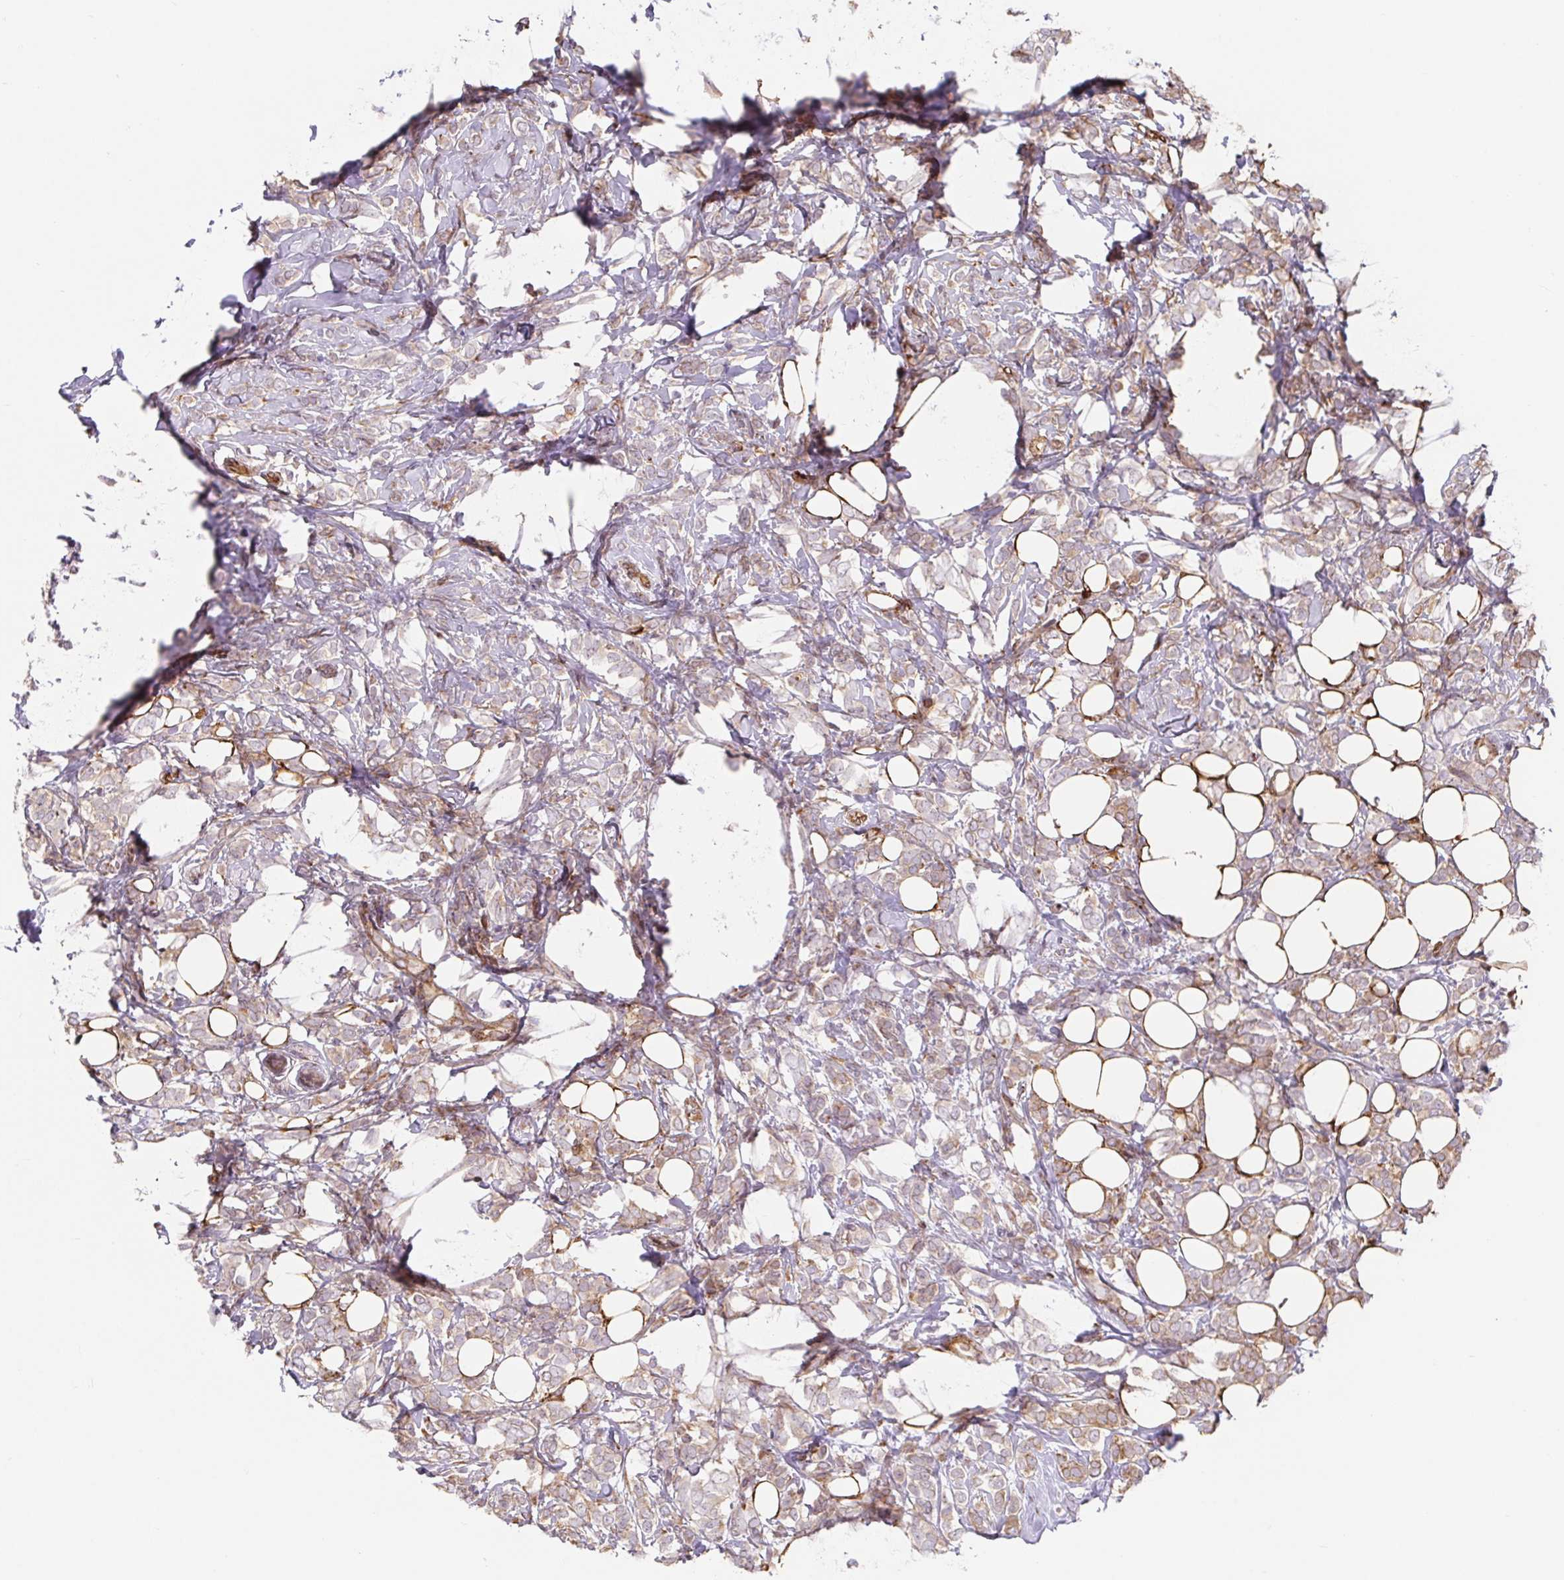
{"staining": {"intensity": "moderate", "quantity": ">75%", "location": "cytoplasmic/membranous"}, "tissue": "breast cancer", "cell_type": "Tumor cells", "image_type": "cancer", "snomed": [{"axis": "morphology", "description": "Lobular carcinoma"}, {"axis": "topography", "description": "Breast"}], "caption": "Immunohistochemistry (IHC) staining of breast lobular carcinoma, which displays medium levels of moderate cytoplasmic/membranous positivity in about >75% of tumor cells indicating moderate cytoplasmic/membranous protein expression. The staining was performed using DAB (brown) for protein detection and nuclei were counterstained in hematoxylin (blue).", "gene": "LYPD5", "patient": {"sex": "female", "age": 49}}